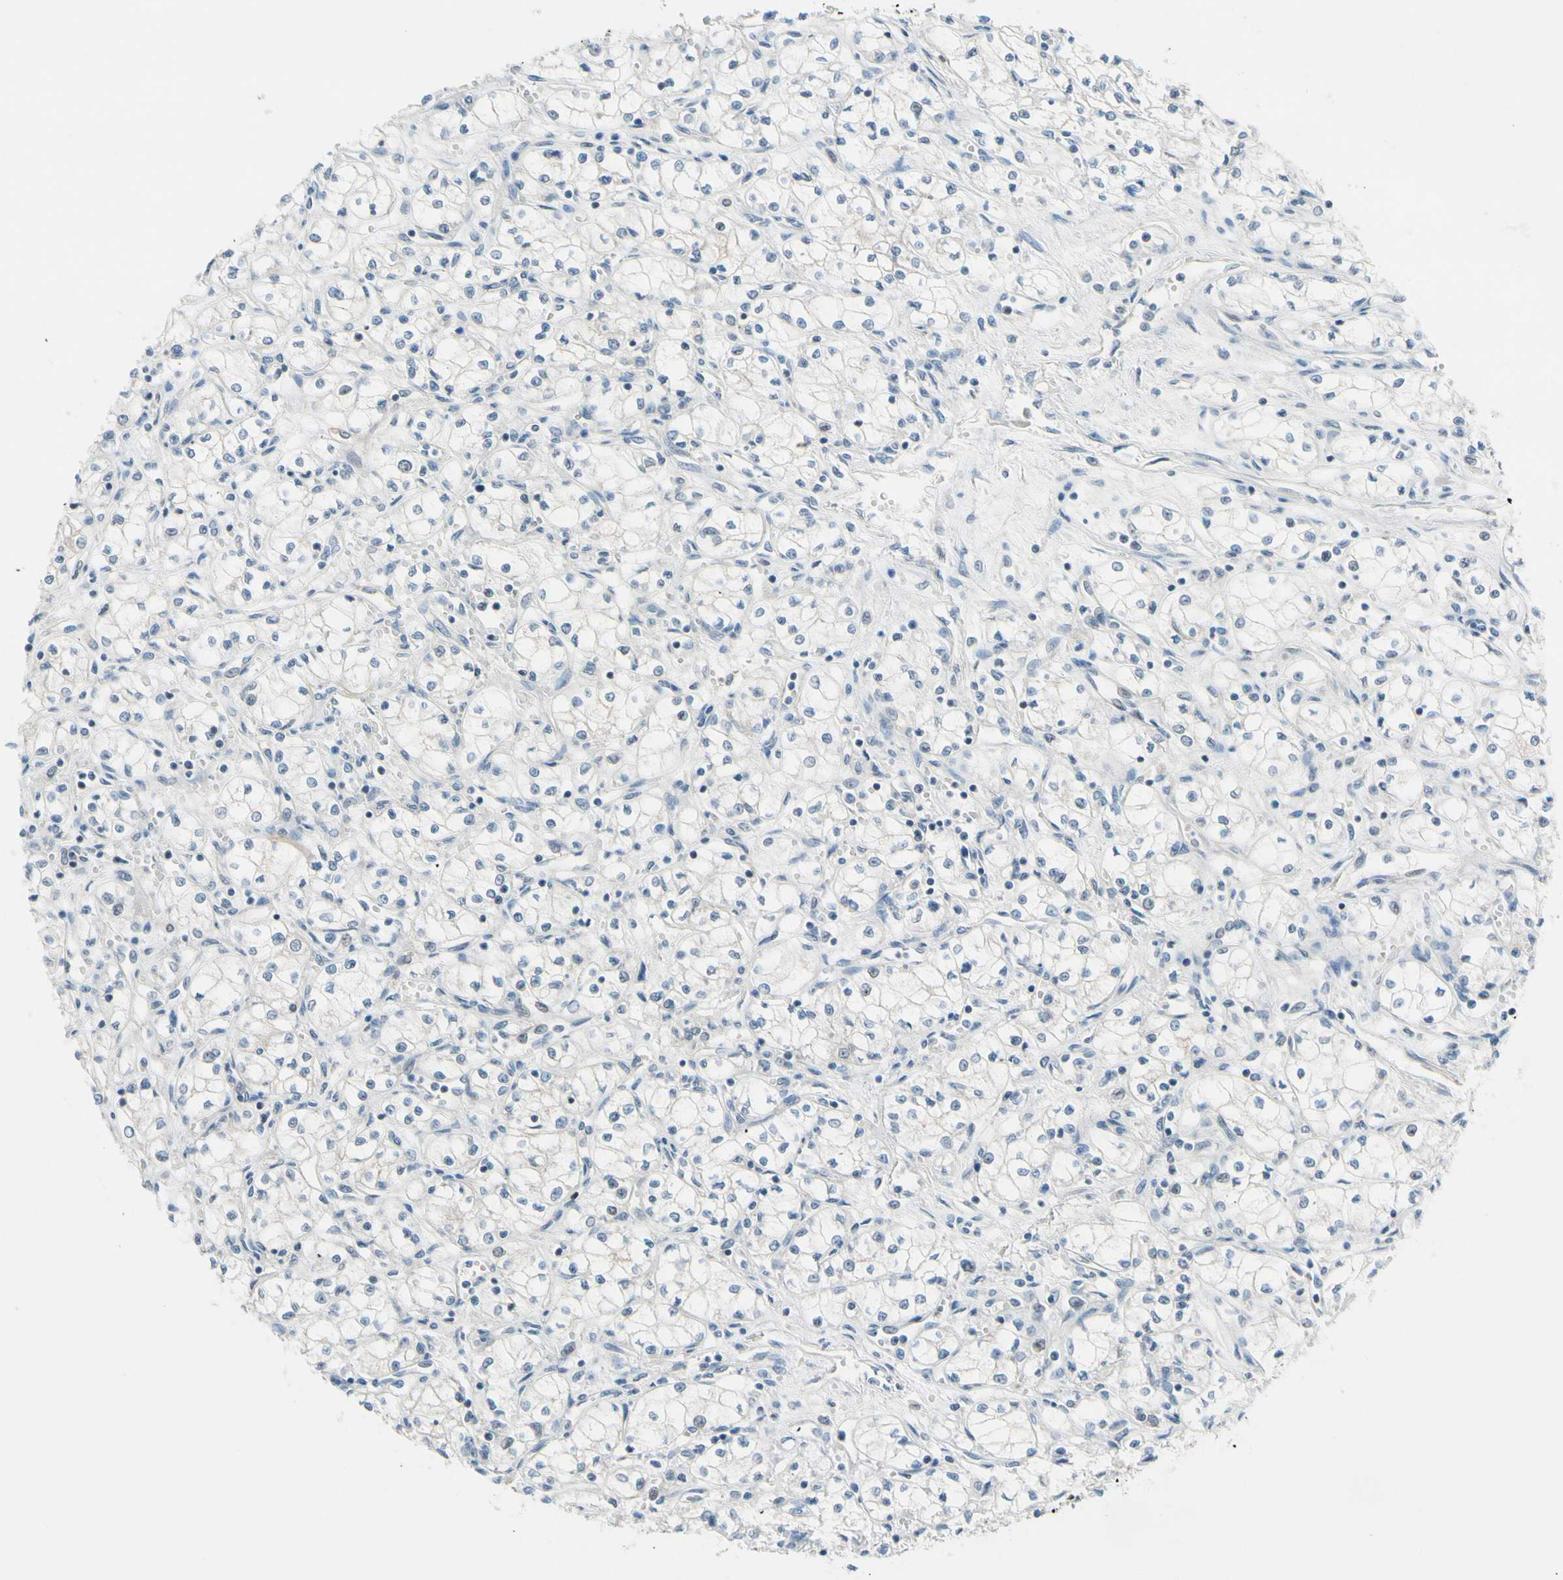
{"staining": {"intensity": "negative", "quantity": "none", "location": "none"}, "tissue": "renal cancer", "cell_type": "Tumor cells", "image_type": "cancer", "snomed": [{"axis": "morphology", "description": "Normal tissue, NOS"}, {"axis": "morphology", "description": "Adenocarcinoma, NOS"}, {"axis": "topography", "description": "Kidney"}], "caption": "Tumor cells show no significant protein expression in adenocarcinoma (renal).", "gene": "CFAP36", "patient": {"sex": "male", "age": 59}}